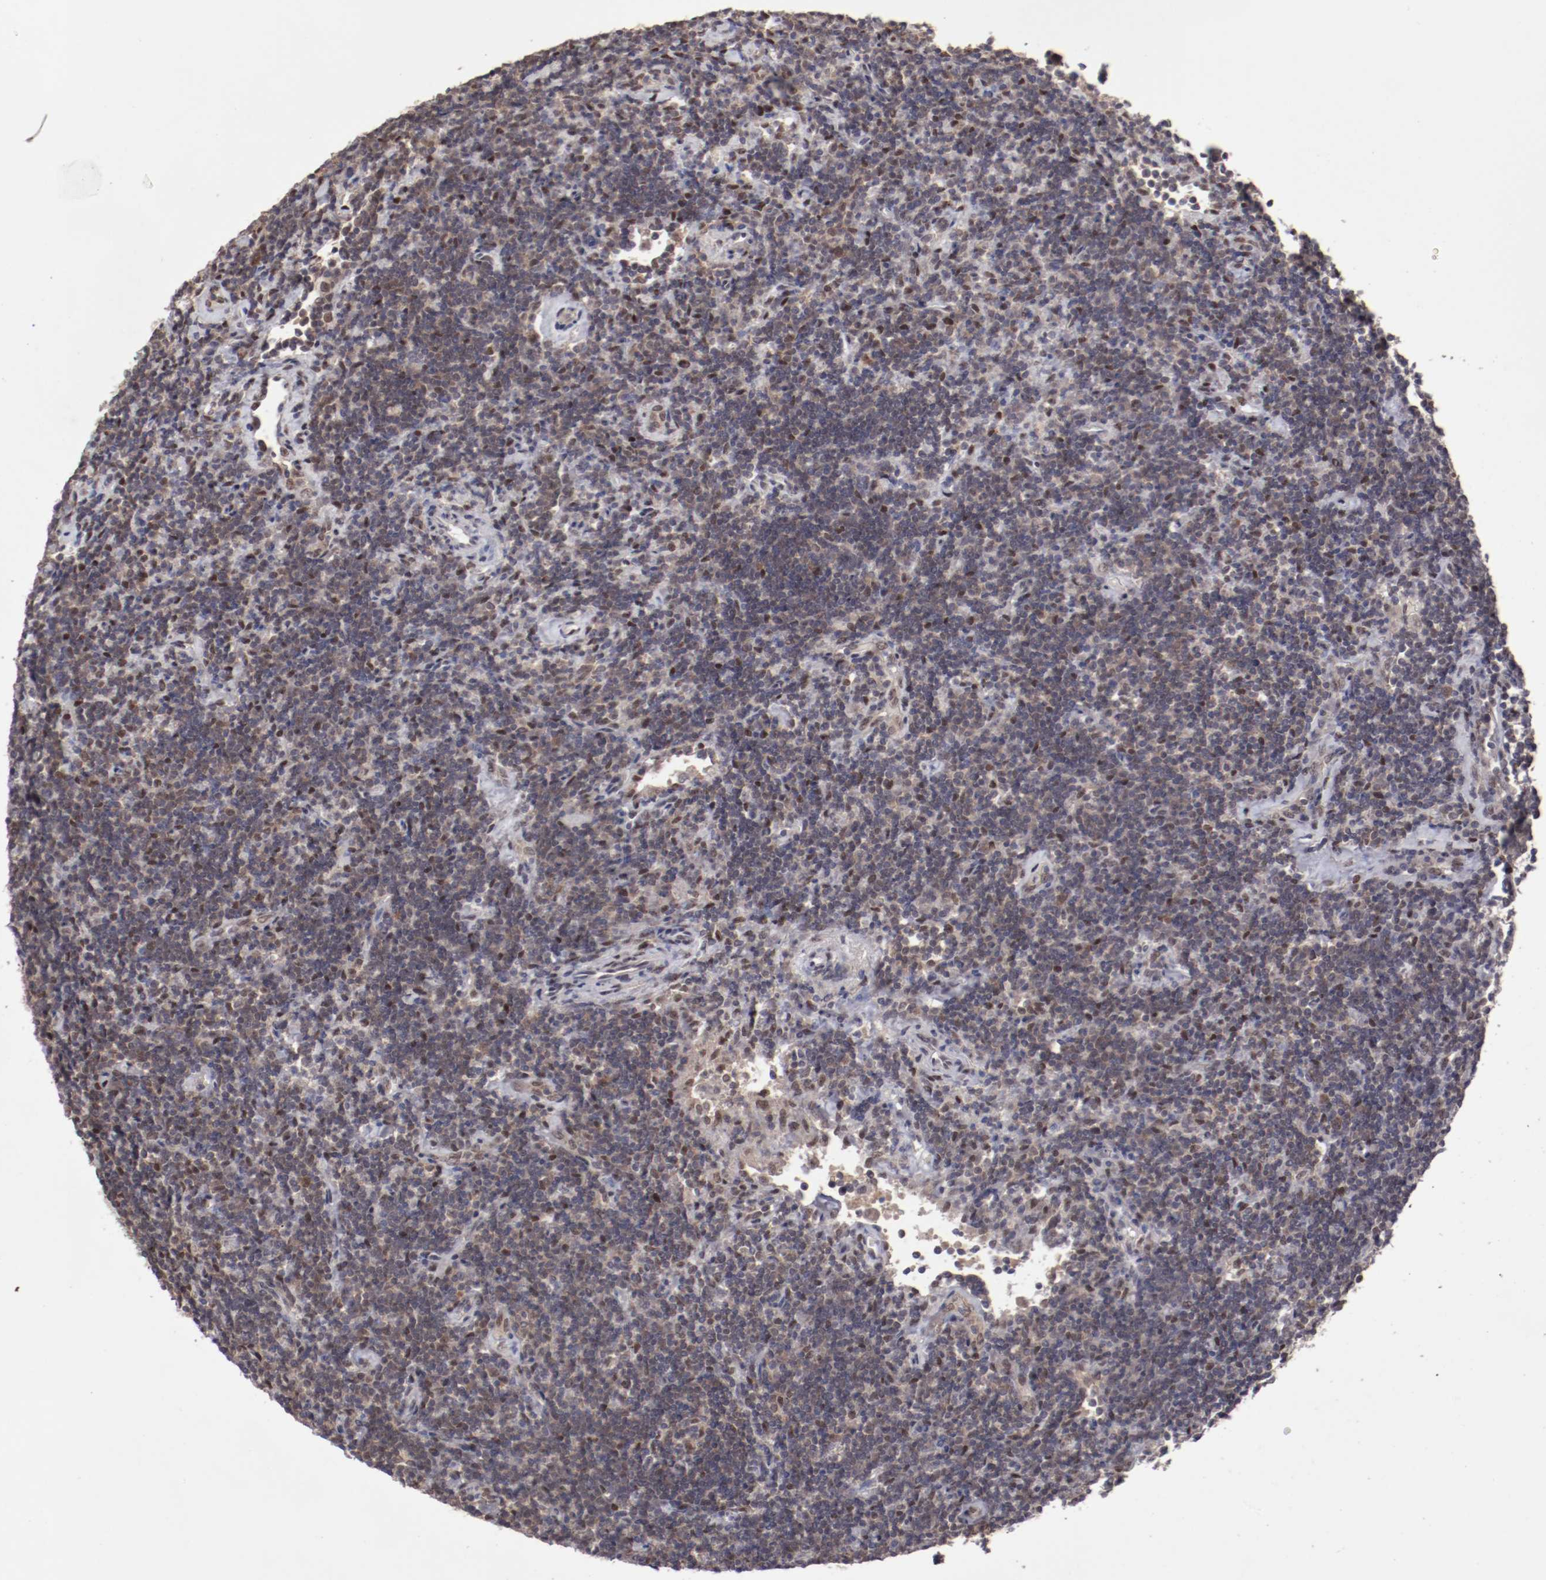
{"staining": {"intensity": "moderate", "quantity": "25%-75%", "location": "cytoplasmic/membranous,nuclear"}, "tissue": "lymphoma", "cell_type": "Tumor cells", "image_type": "cancer", "snomed": [{"axis": "morphology", "description": "Malignant lymphoma, non-Hodgkin's type, Low grade"}, {"axis": "topography", "description": "Lymph node"}], "caption": "This micrograph displays IHC staining of low-grade malignant lymphoma, non-Hodgkin's type, with medium moderate cytoplasmic/membranous and nuclear expression in about 25%-75% of tumor cells.", "gene": "ARNT", "patient": {"sex": "male", "age": 70}}